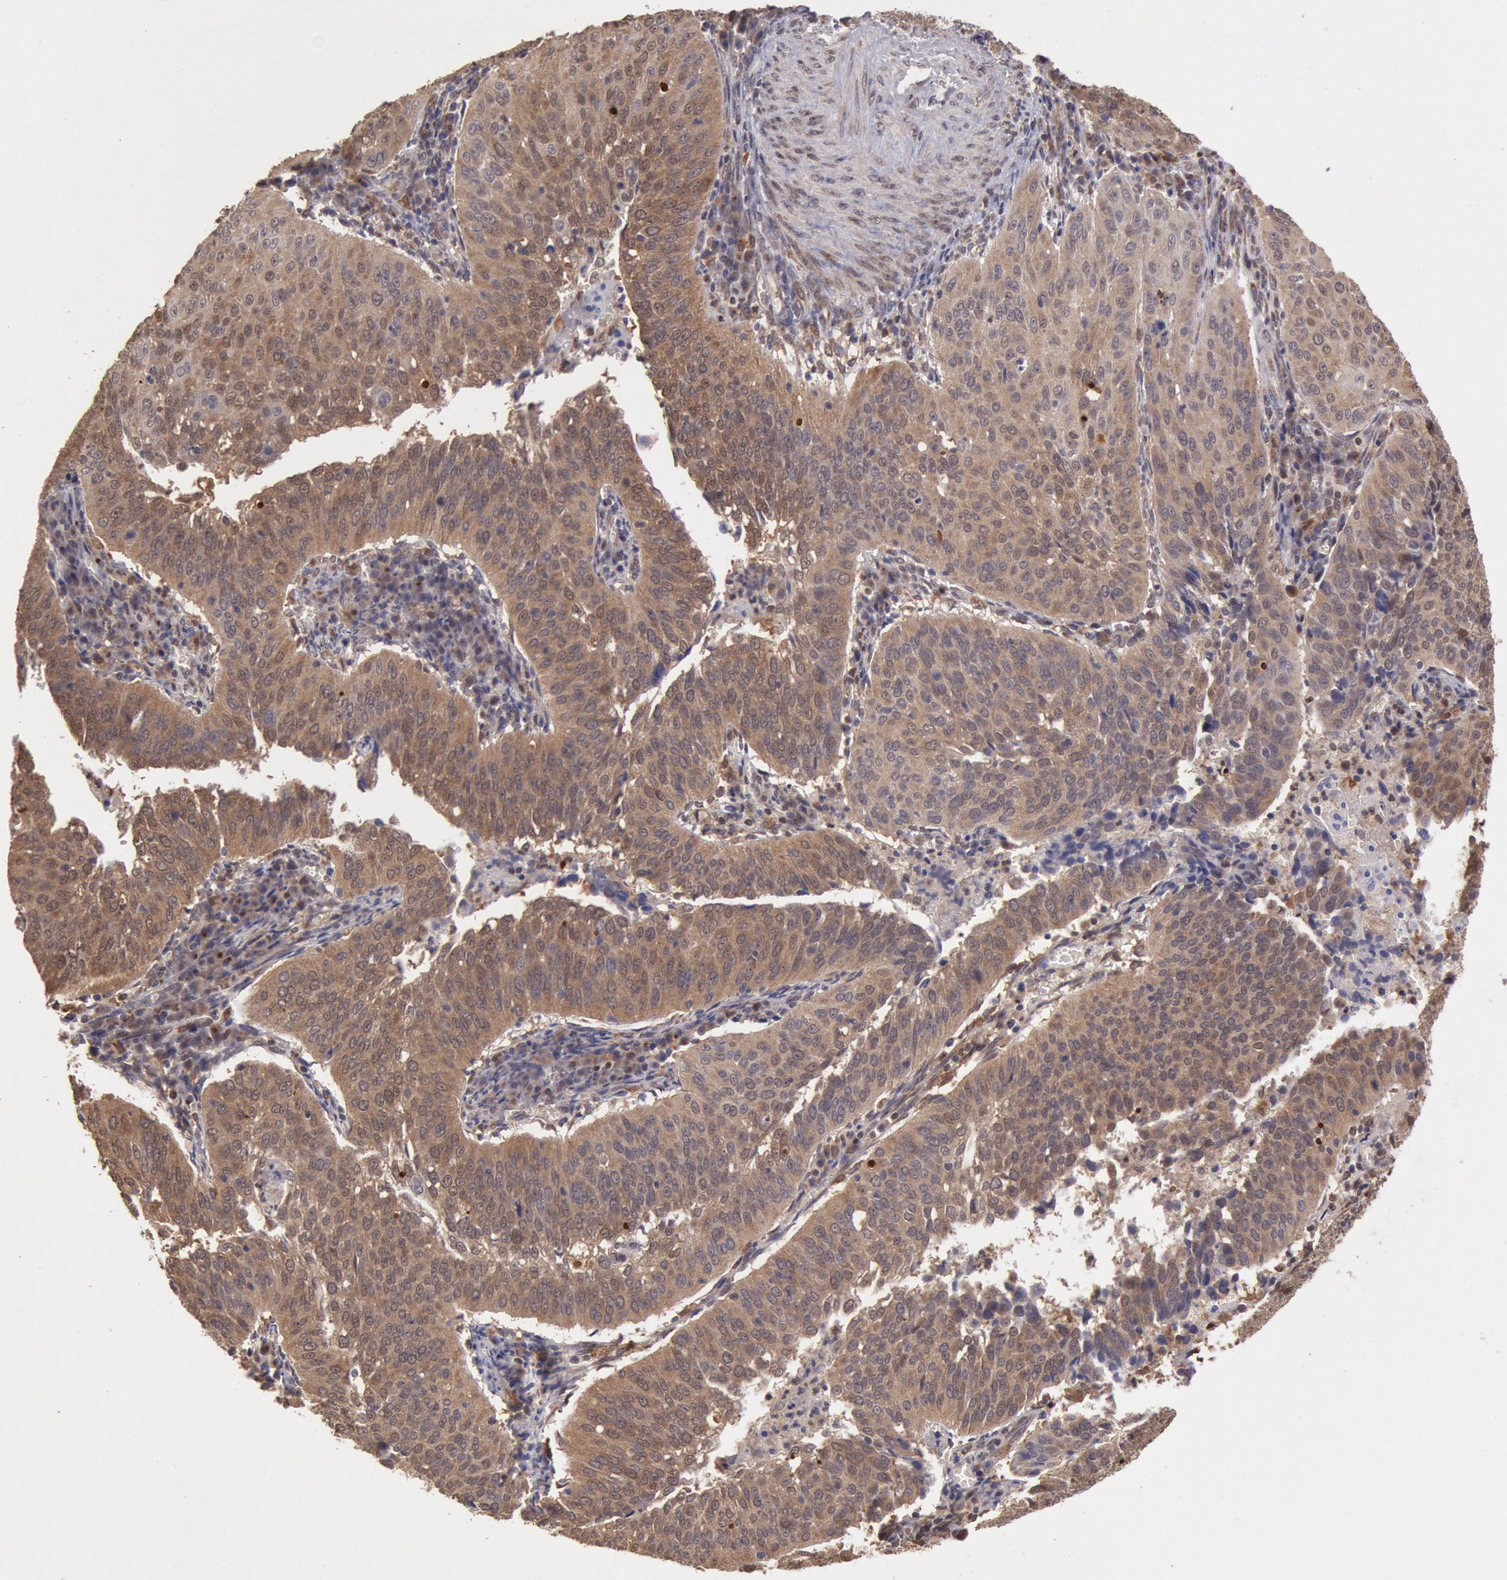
{"staining": {"intensity": "strong", "quantity": ">75%", "location": "cytoplasmic/membranous"}, "tissue": "cervical cancer", "cell_type": "Tumor cells", "image_type": "cancer", "snomed": [{"axis": "morphology", "description": "Squamous cell carcinoma, NOS"}, {"axis": "topography", "description": "Cervix"}], "caption": "Cervical squamous cell carcinoma stained with immunohistochemistry displays strong cytoplasmic/membranous staining in approximately >75% of tumor cells.", "gene": "COMT", "patient": {"sex": "female", "age": 39}}